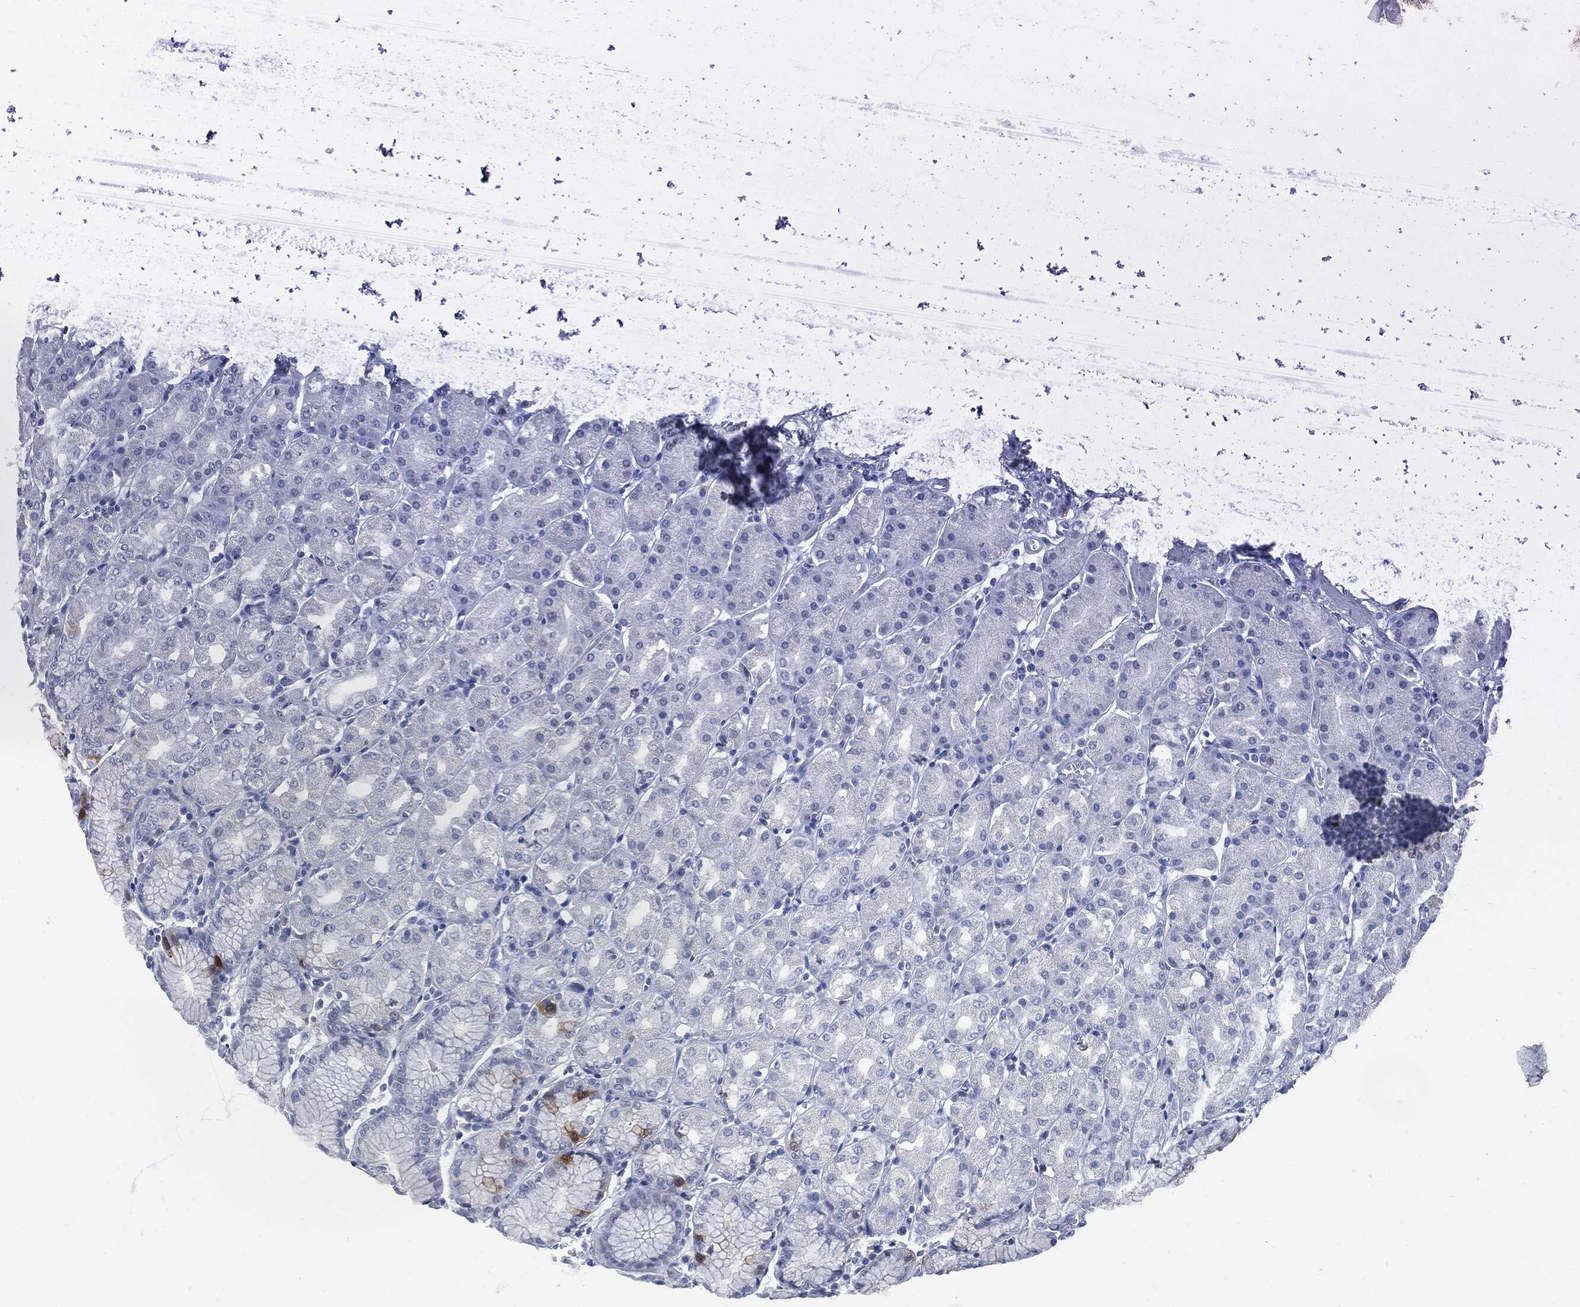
{"staining": {"intensity": "moderate", "quantity": "<25%", "location": "cytoplasmic/membranous"}, "tissue": "stomach", "cell_type": "Glandular cells", "image_type": "normal", "snomed": [{"axis": "morphology", "description": "Normal tissue, NOS"}, {"axis": "morphology", "description": "Adenocarcinoma, NOS"}, {"axis": "topography", "description": "Stomach"}], "caption": "High-power microscopy captured an immunohistochemistry histopathology image of unremarkable stomach, revealing moderate cytoplasmic/membranous staining in approximately <25% of glandular cells.", "gene": "UBE2C", "patient": {"sex": "female", "age": 81}}